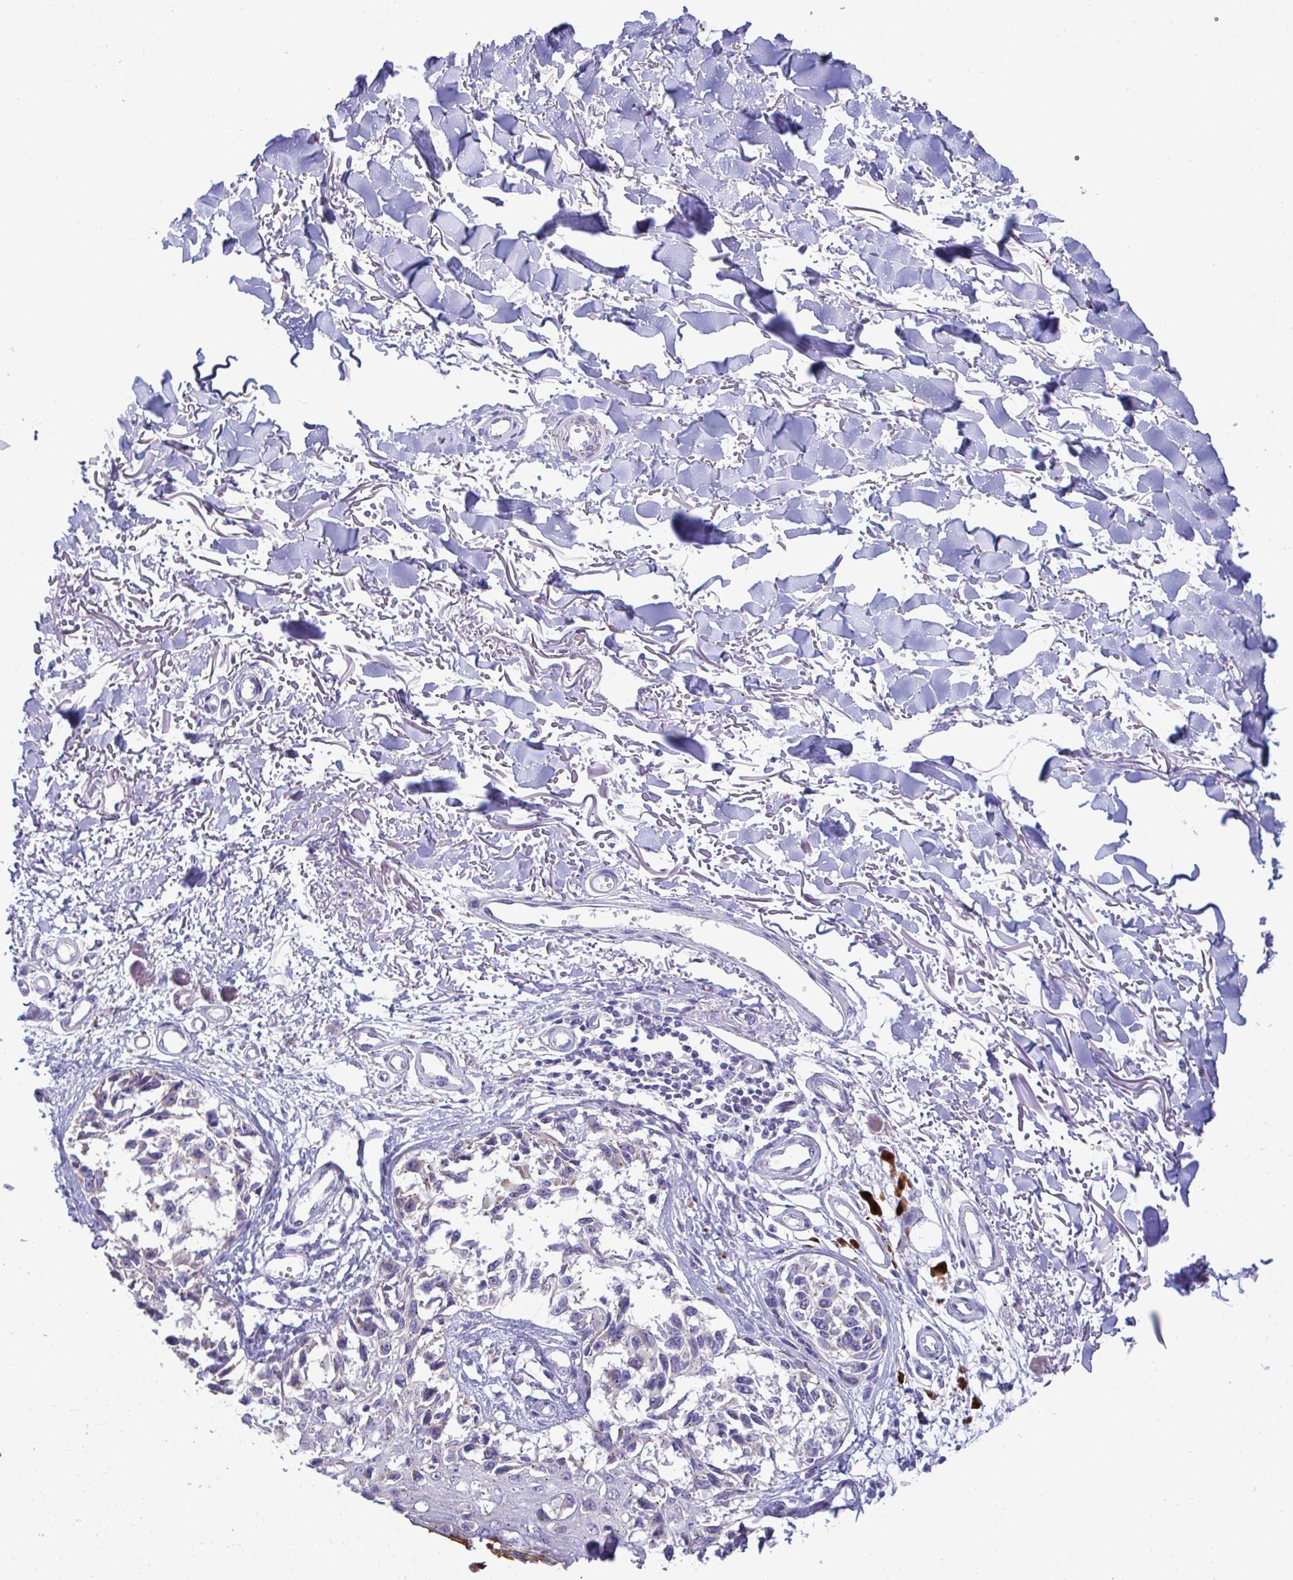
{"staining": {"intensity": "moderate", "quantity": "<25%", "location": "cytoplasmic/membranous"}, "tissue": "melanoma", "cell_type": "Tumor cells", "image_type": "cancer", "snomed": [{"axis": "morphology", "description": "Malignant melanoma, NOS"}, {"axis": "topography", "description": "Skin"}], "caption": "This micrograph demonstrates melanoma stained with IHC to label a protein in brown. The cytoplasmic/membranous of tumor cells show moderate positivity for the protein. Nuclei are counter-stained blue.", "gene": "MRPS16", "patient": {"sex": "male", "age": 73}}